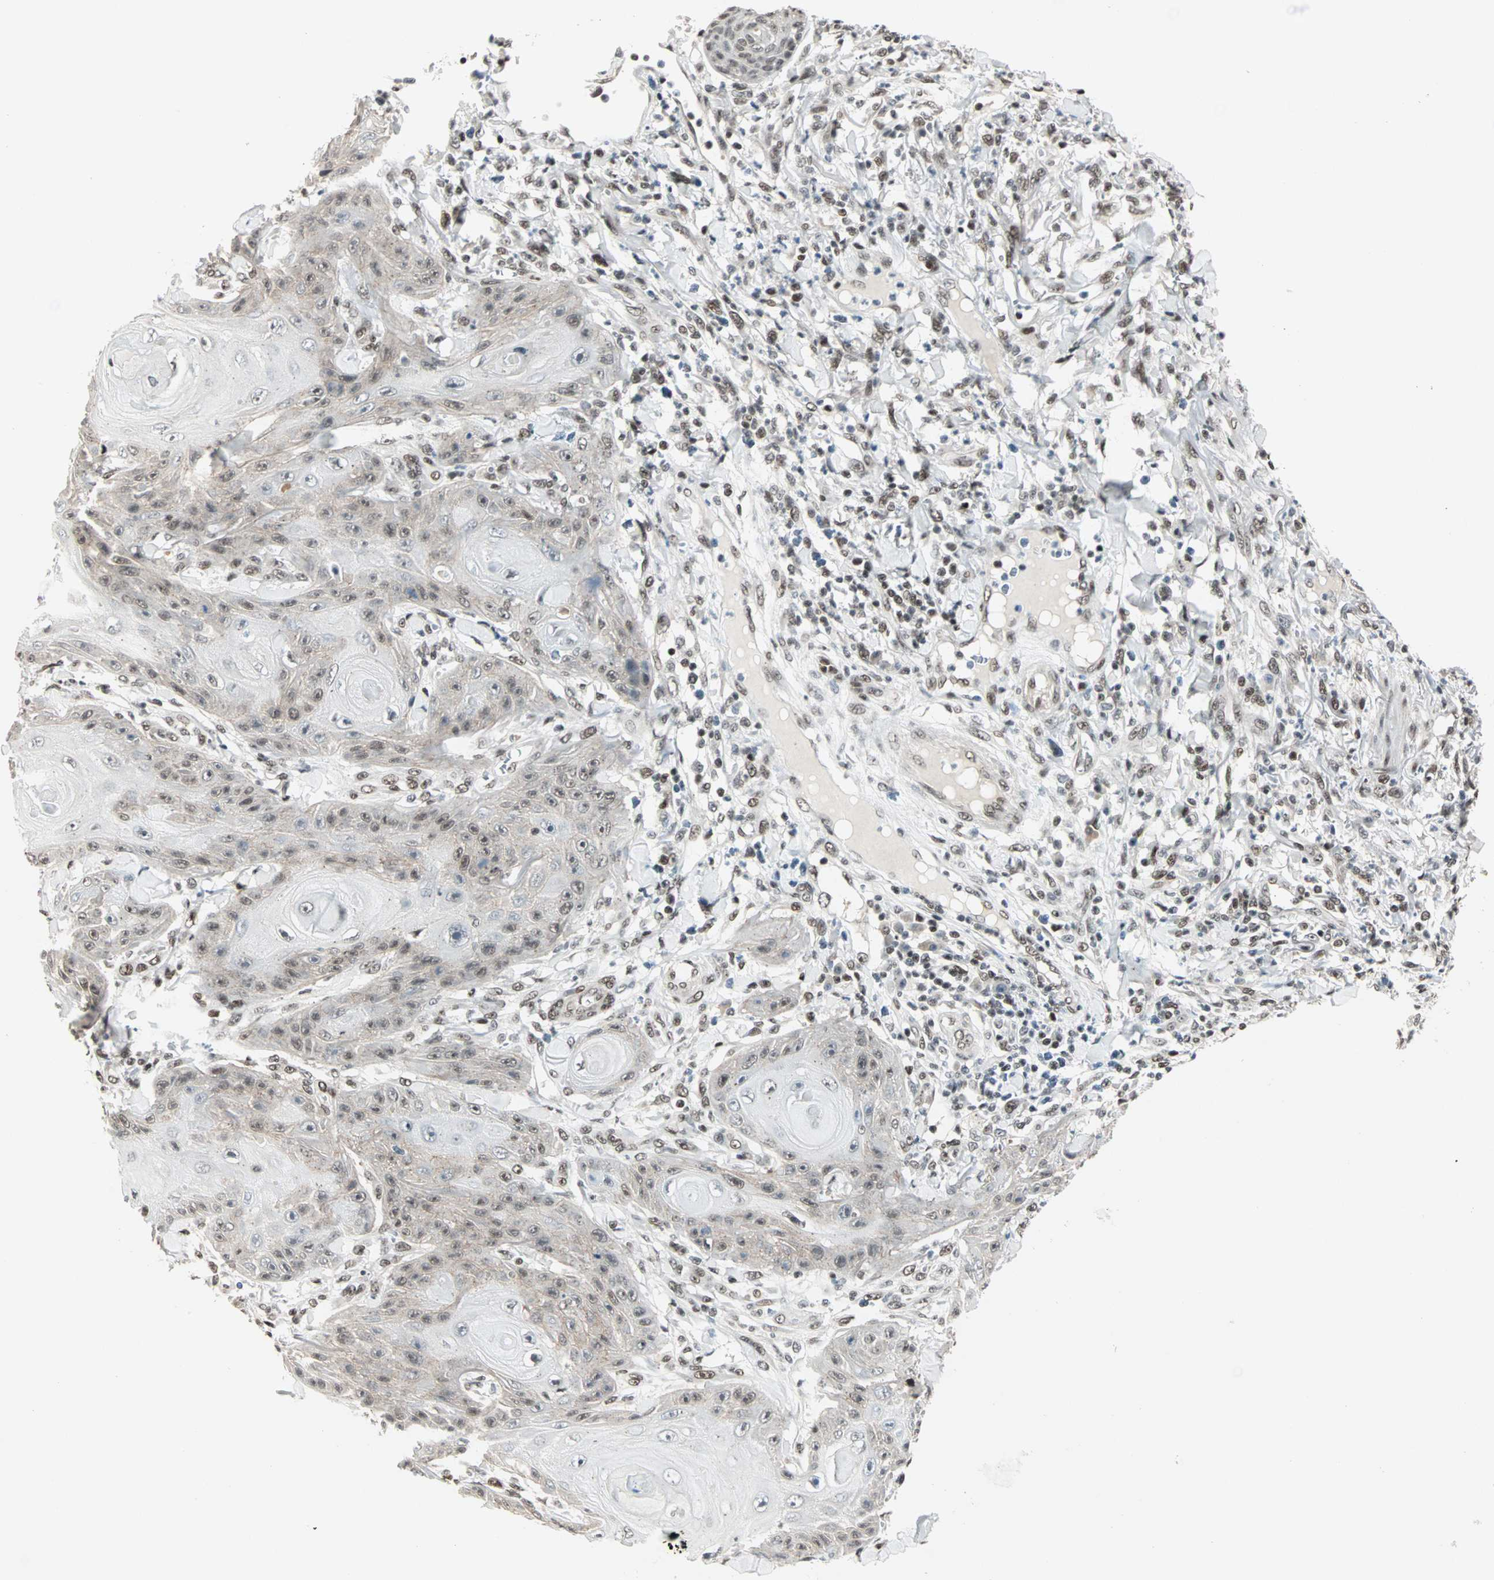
{"staining": {"intensity": "moderate", "quantity": ">75%", "location": "nuclear"}, "tissue": "skin cancer", "cell_type": "Tumor cells", "image_type": "cancer", "snomed": [{"axis": "morphology", "description": "Squamous cell carcinoma, NOS"}, {"axis": "topography", "description": "Skin"}], "caption": "IHC staining of squamous cell carcinoma (skin), which exhibits medium levels of moderate nuclear positivity in about >75% of tumor cells indicating moderate nuclear protein positivity. The staining was performed using DAB (3,3'-diaminobenzidine) (brown) for protein detection and nuclei were counterstained in hematoxylin (blue).", "gene": "BLM", "patient": {"sex": "female", "age": 78}}